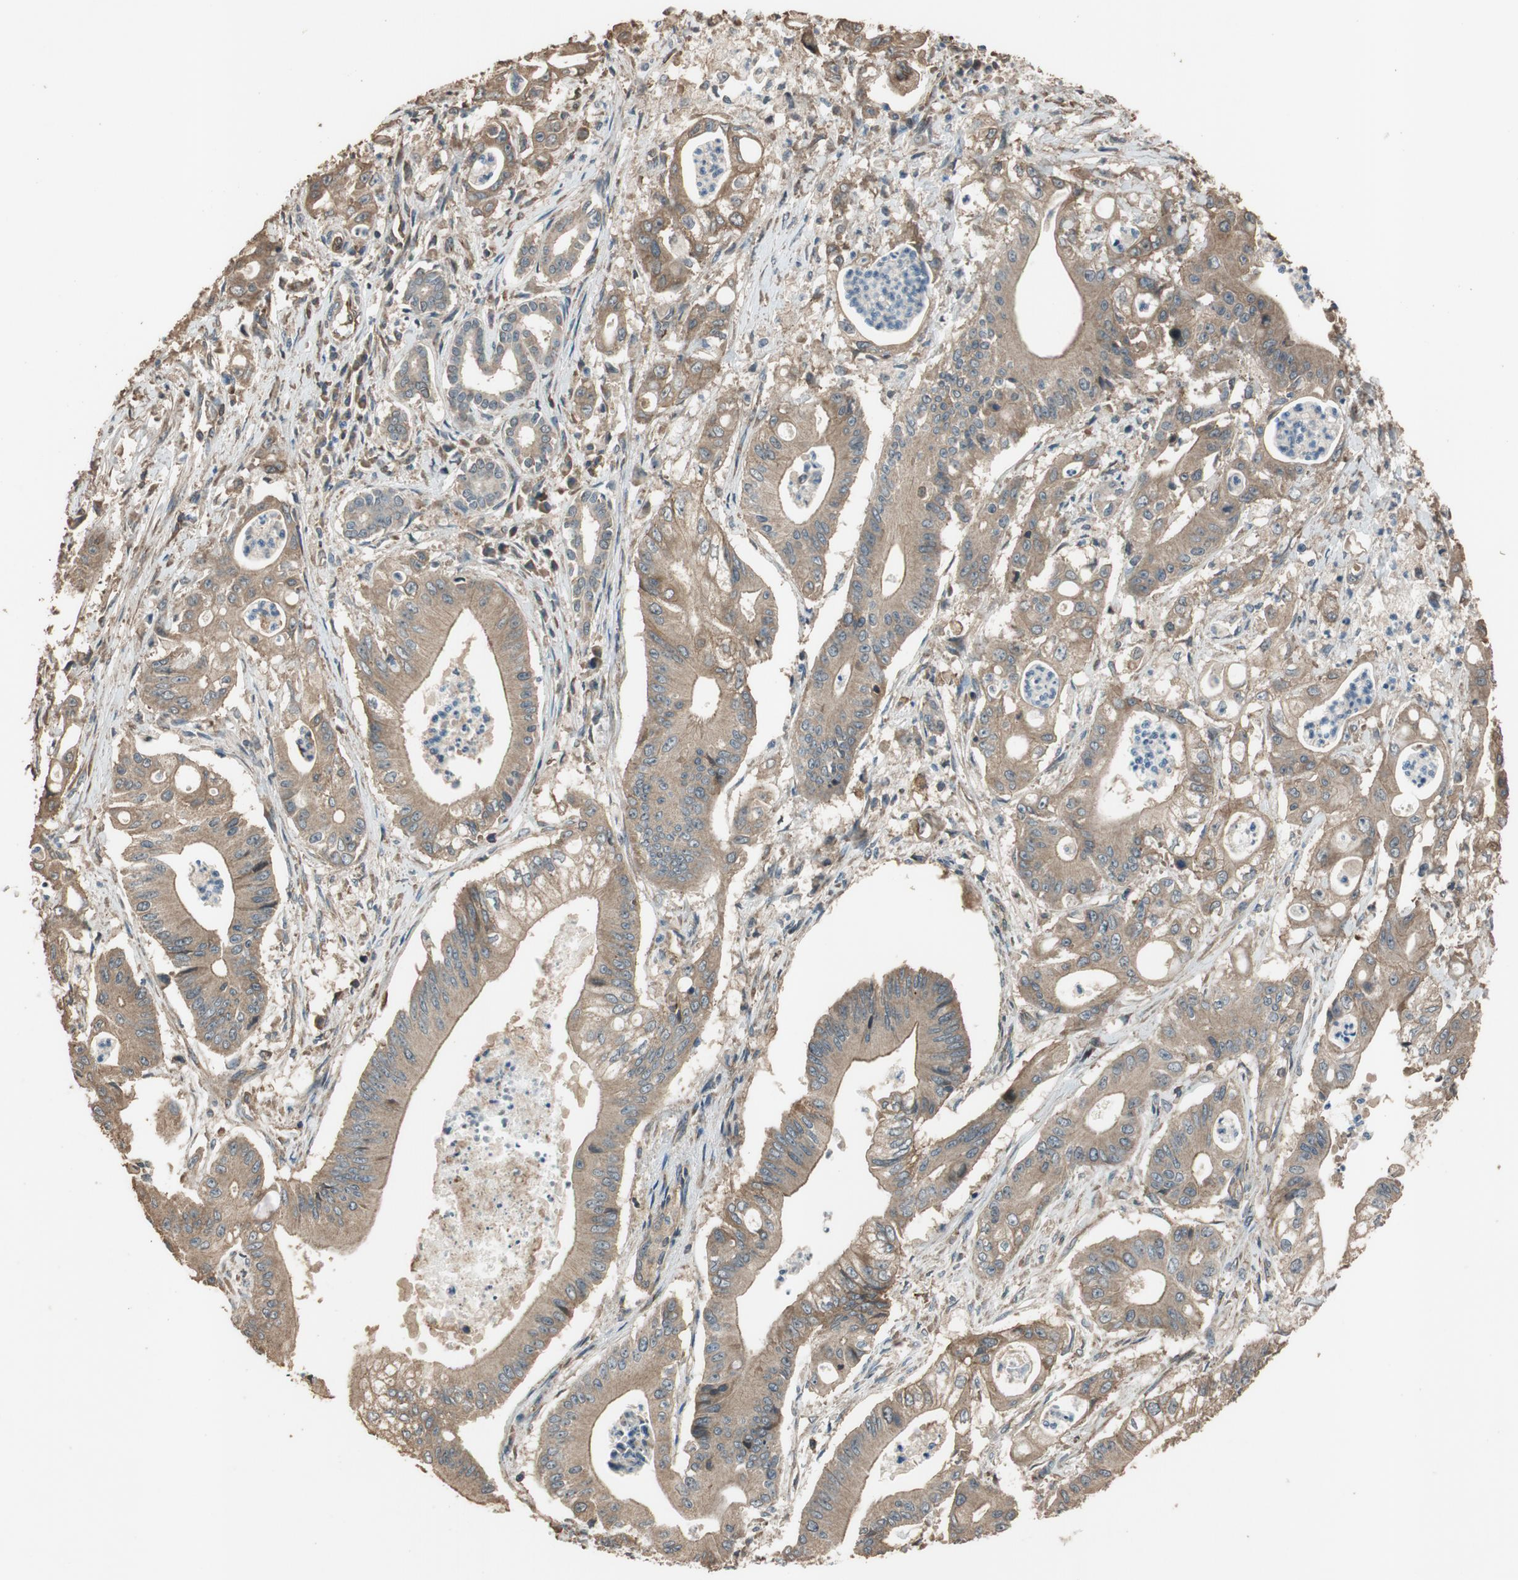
{"staining": {"intensity": "weak", "quantity": ">75%", "location": "cytoplasmic/membranous"}, "tissue": "pancreatic cancer", "cell_type": "Tumor cells", "image_type": "cancer", "snomed": [{"axis": "morphology", "description": "Normal tissue, NOS"}, {"axis": "topography", "description": "Lymph node"}], "caption": "A micrograph of human pancreatic cancer stained for a protein exhibits weak cytoplasmic/membranous brown staining in tumor cells.", "gene": "MST1R", "patient": {"sex": "male", "age": 62}}